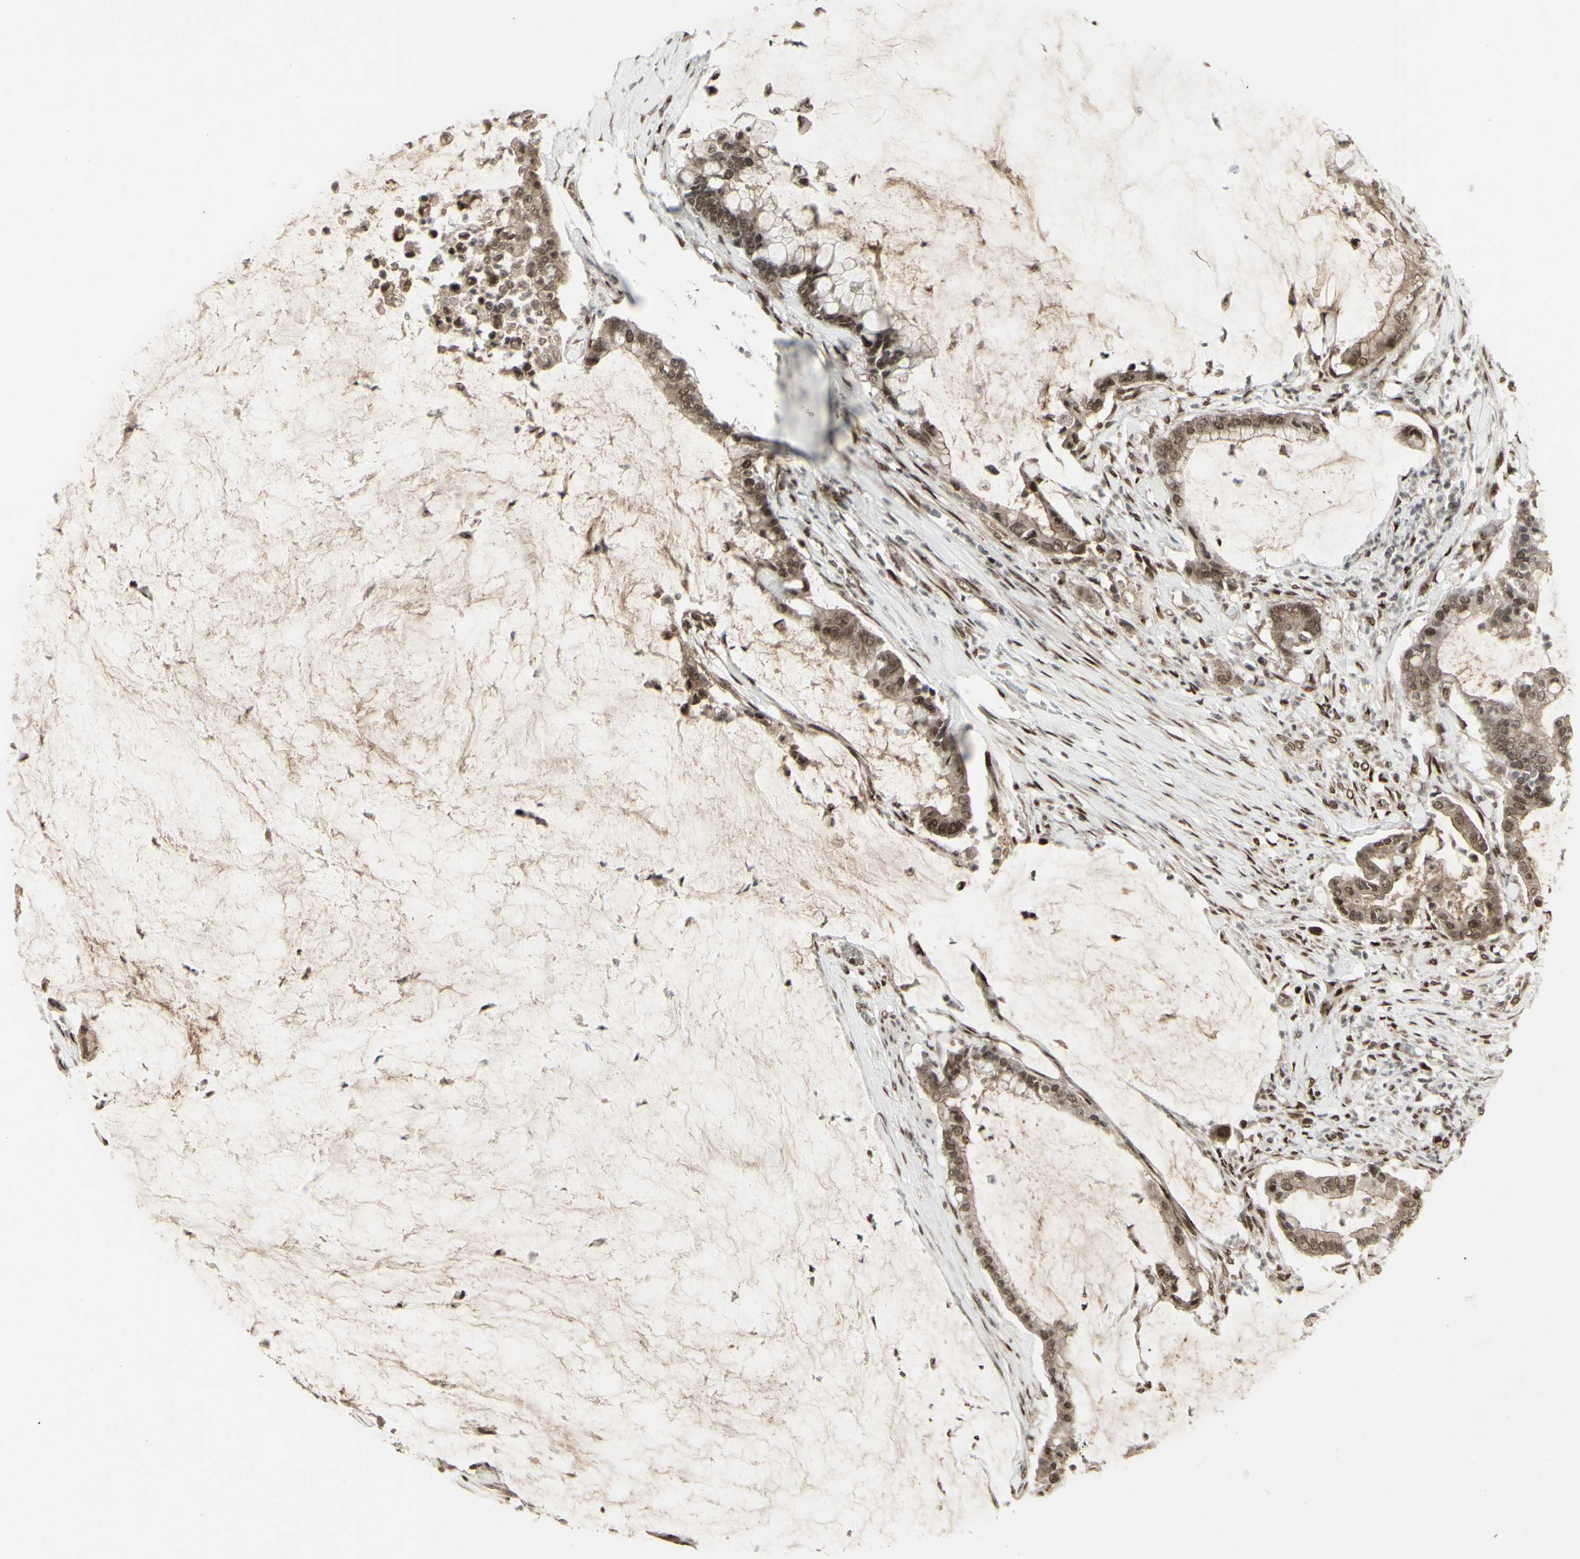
{"staining": {"intensity": "moderate", "quantity": ">75%", "location": "cytoplasmic/membranous,nuclear"}, "tissue": "pancreatic cancer", "cell_type": "Tumor cells", "image_type": "cancer", "snomed": [{"axis": "morphology", "description": "Adenocarcinoma, NOS"}, {"axis": "topography", "description": "Pancreas"}], "caption": "A brown stain highlights moderate cytoplasmic/membranous and nuclear staining of a protein in adenocarcinoma (pancreatic) tumor cells.", "gene": "CBX1", "patient": {"sex": "male", "age": 41}}